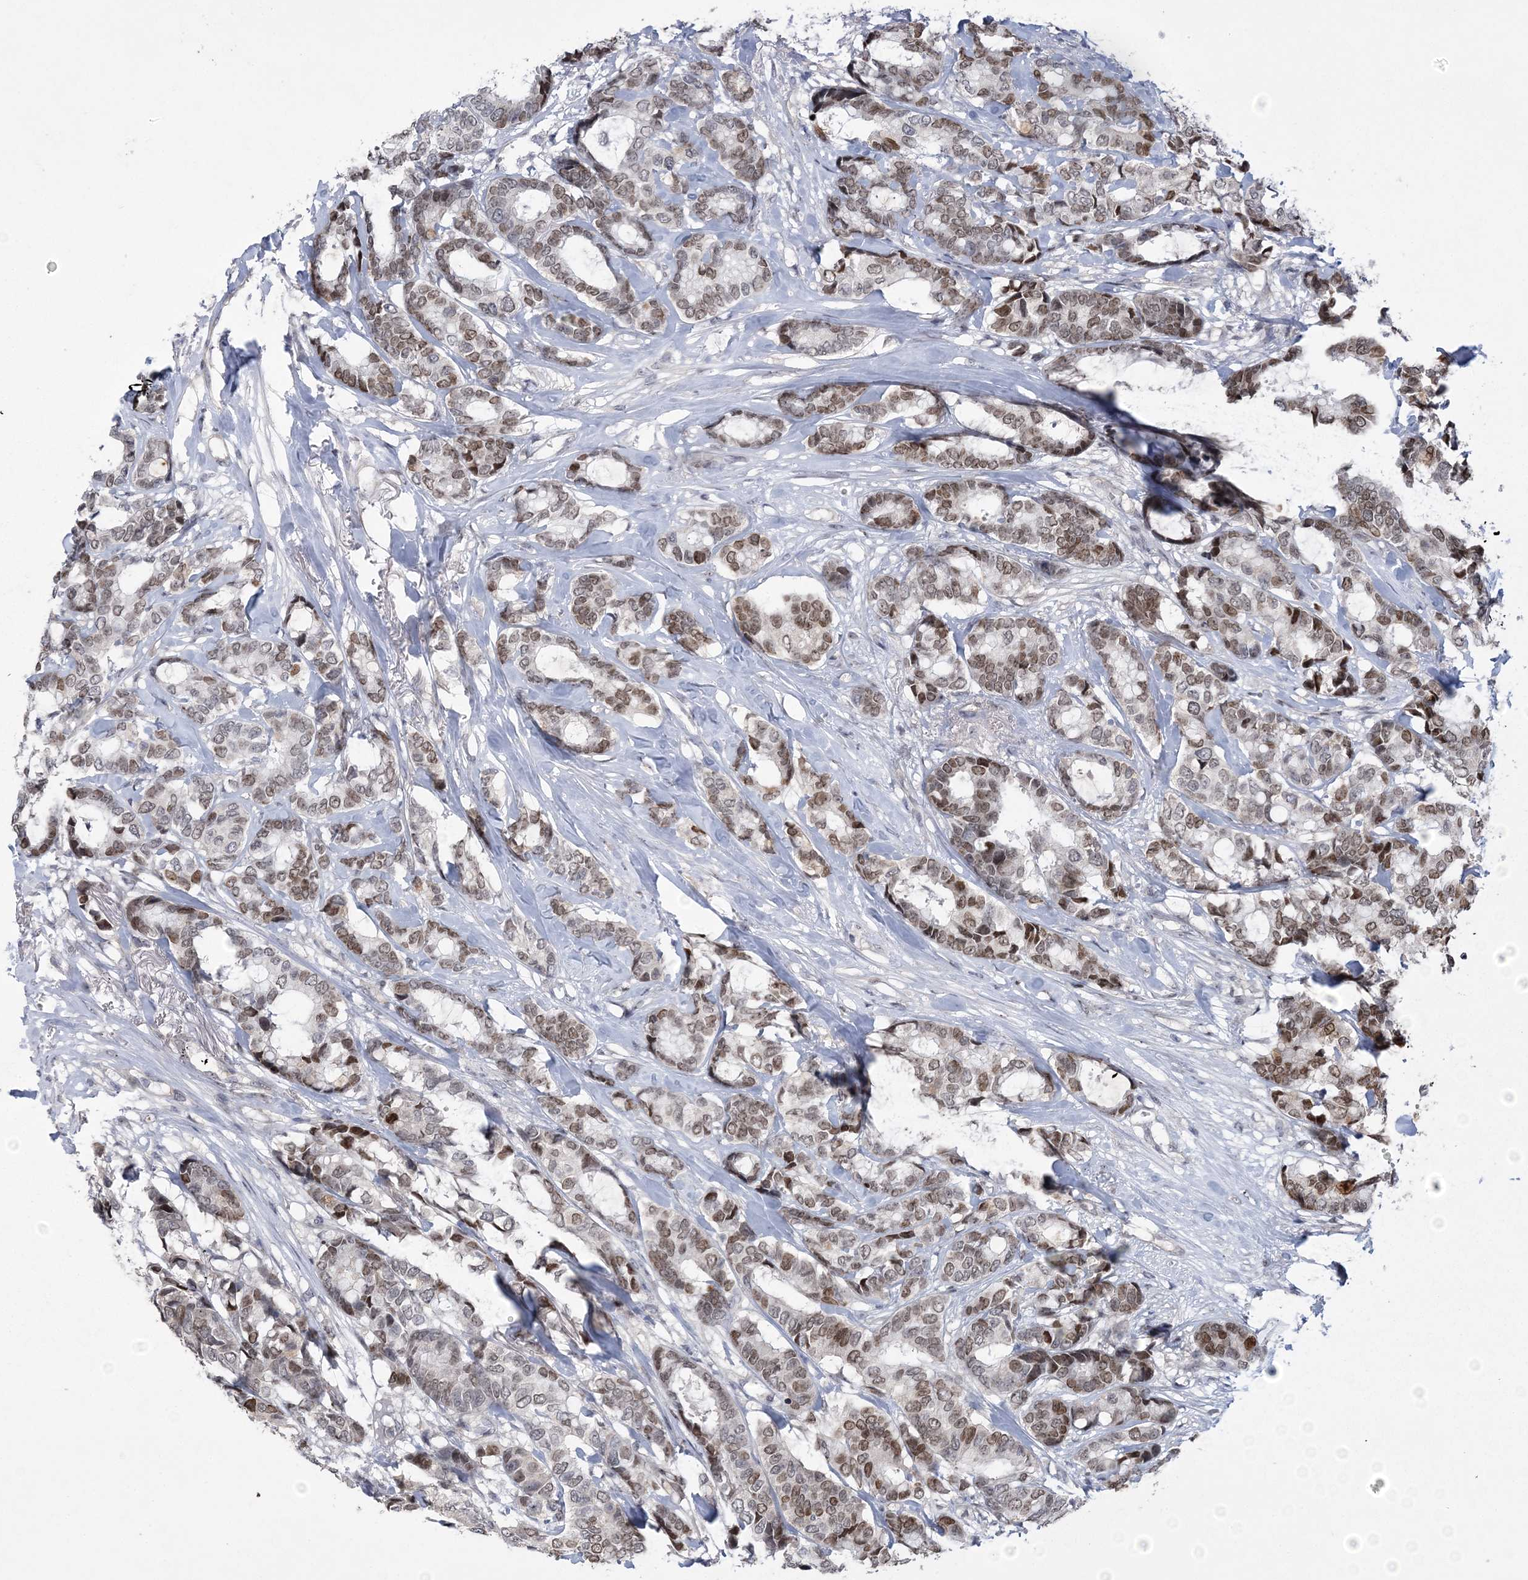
{"staining": {"intensity": "moderate", "quantity": ">75%", "location": "nuclear"}, "tissue": "breast cancer", "cell_type": "Tumor cells", "image_type": "cancer", "snomed": [{"axis": "morphology", "description": "Duct carcinoma"}, {"axis": "topography", "description": "Breast"}], "caption": "A photomicrograph of human intraductal carcinoma (breast) stained for a protein displays moderate nuclear brown staining in tumor cells.", "gene": "HOMEZ", "patient": {"sex": "female", "age": 87}}